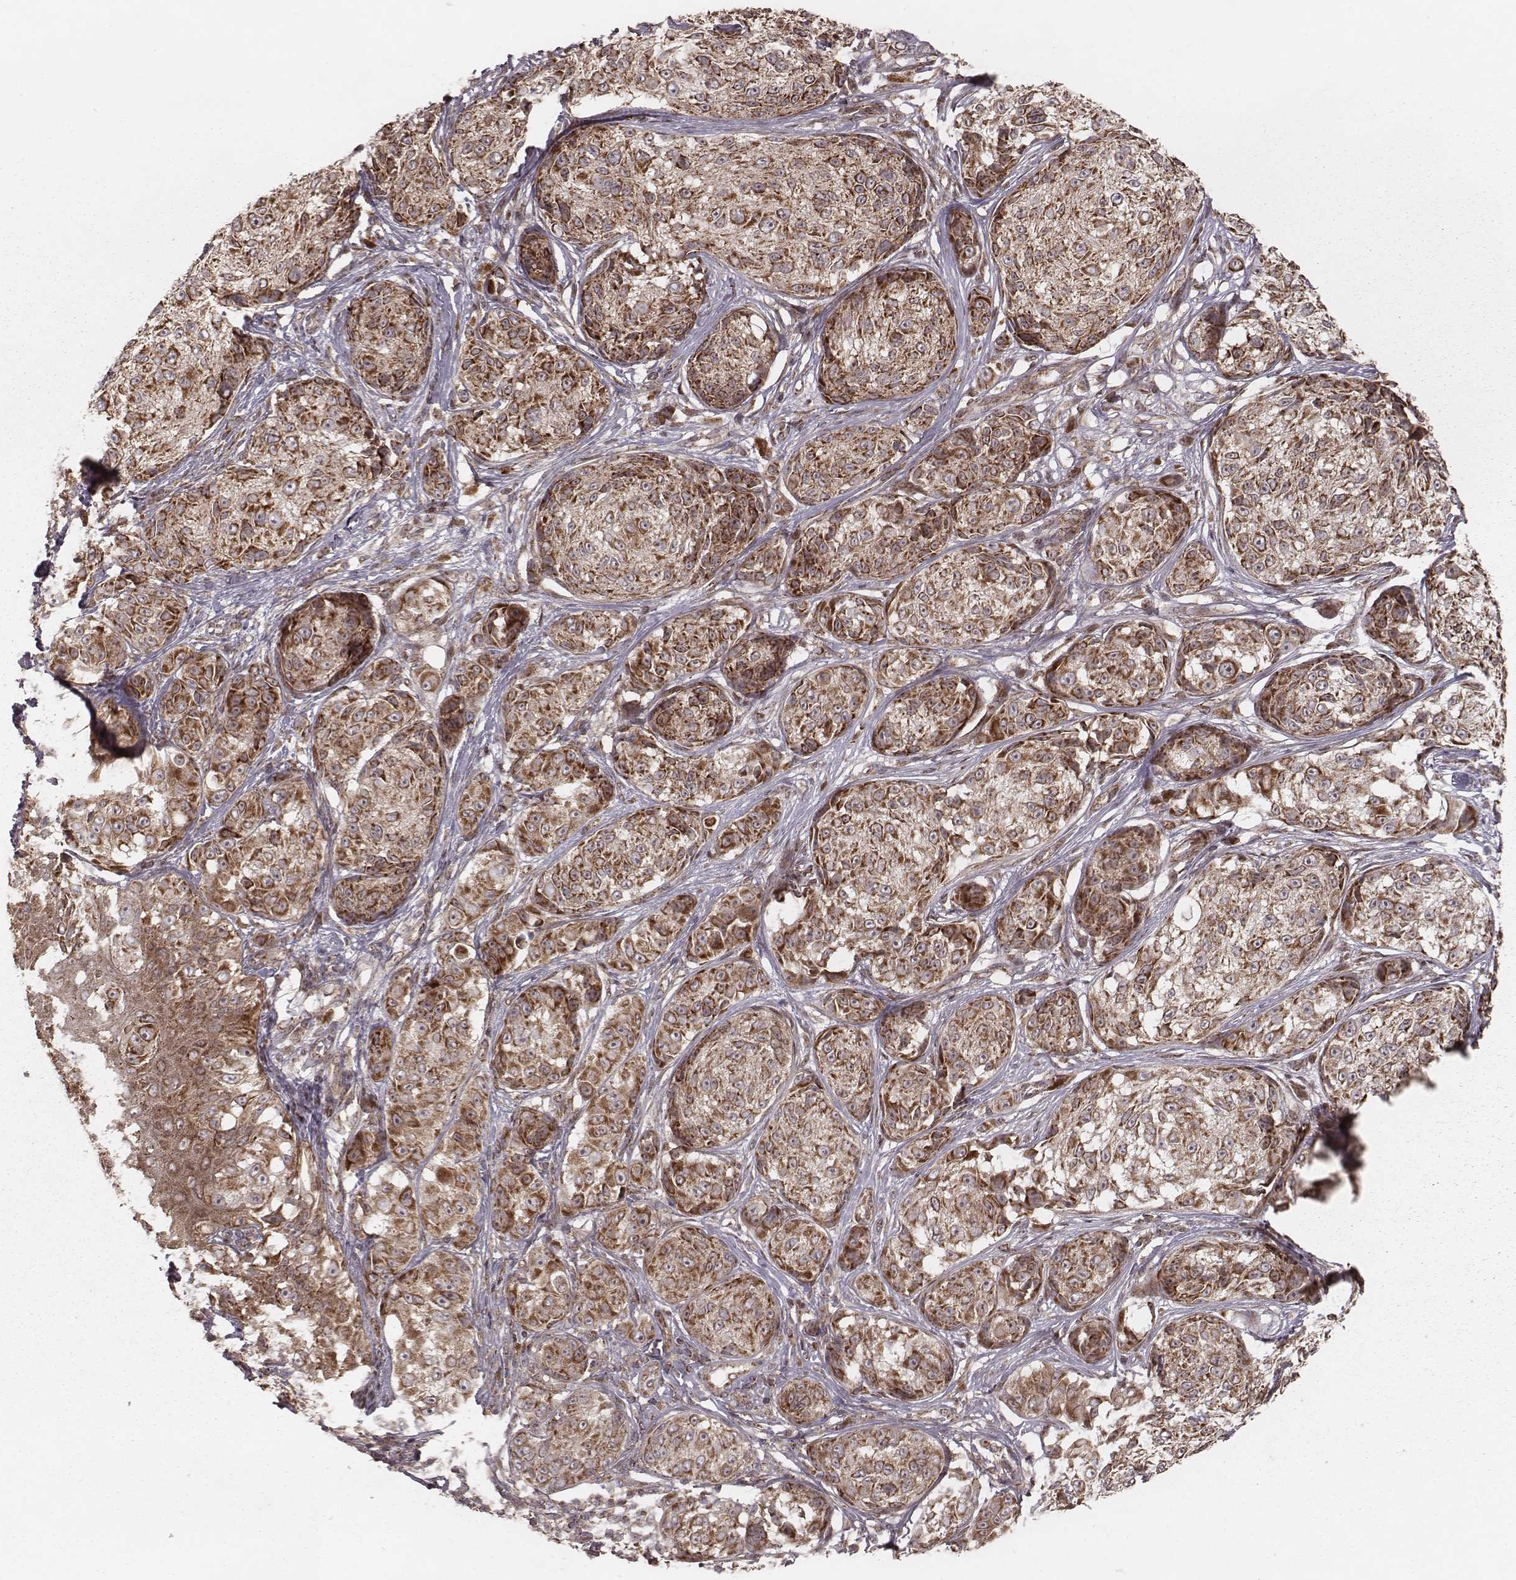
{"staining": {"intensity": "moderate", "quantity": ">75%", "location": "cytoplasmic/membranous"}, "tissue": "melanoma", "cell_type": "Tumor cells", "image_type": "cancer", "snomed": [{"axis": "morphology", "description": "Malignant melanoma, NOS"}, {"axis": "topography", "description": "Skin"}], "caption": "An immunohistochemistry (IHC) histopathology image of tumor tissue is shown. Protein staining in brown labels moderate cytoplasmic/membranous positivity in malignant melanoma within tumor cells.", "gene": "NDUFA7", "patient": {"sex": "male", "age": 61}}